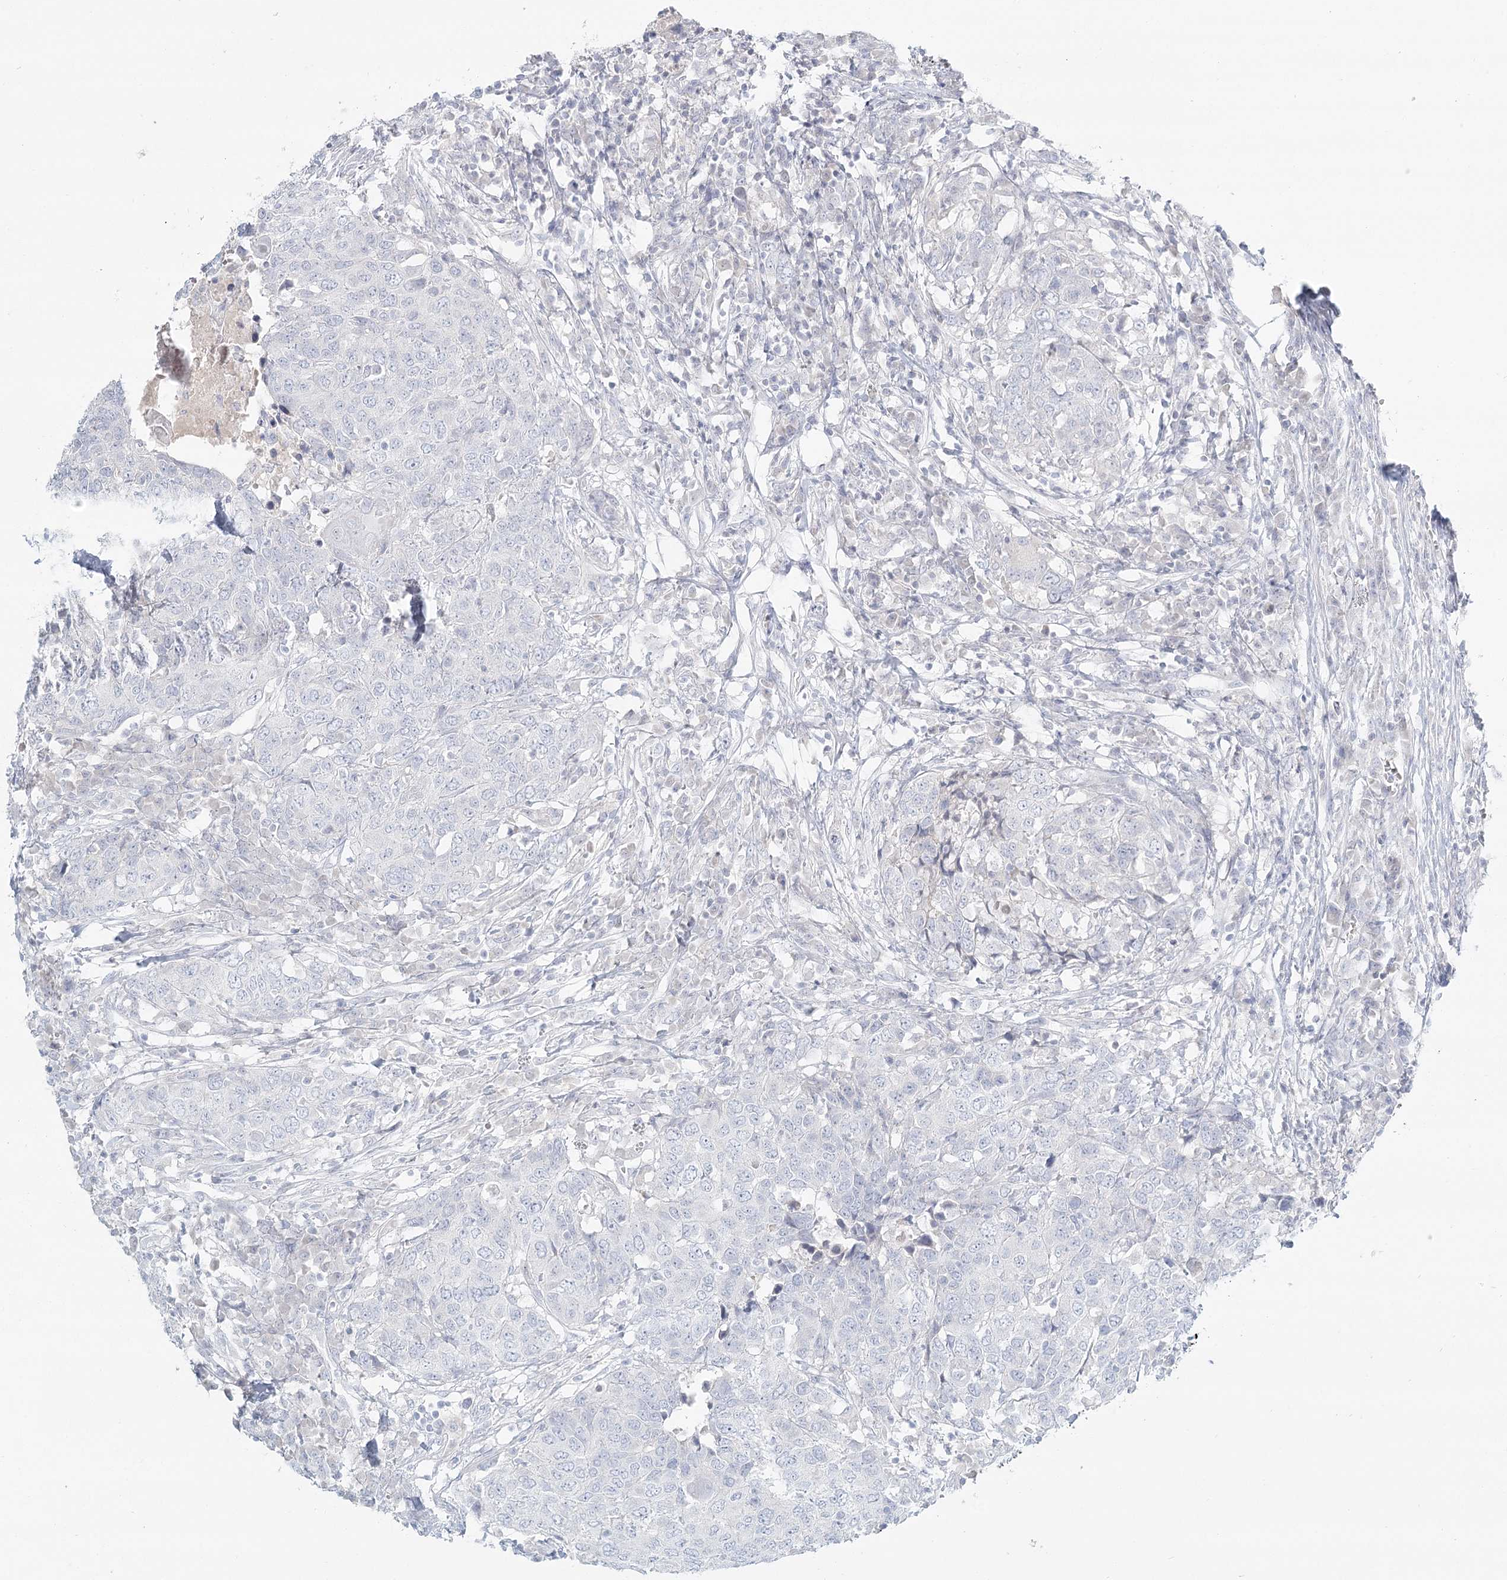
{"staining": {"intensity": "negative", "quantity": "none", "location": "none"}, "tissue": "head and neck cancer", "cell_type": "Tumor cells", "image_type": "cancer", "snomed": [{"axis": "morphology", "description": "Squamous cell carcinoma, NOS"}, {"axis": "topography", "description": "Head-Neck"}], "caption": "This is a image of IHC staining of head and neck squamous cell carcinoma, which shows no positivity in tumor cells.", "gene": "DMGDH", "patient": {"sex": "male", "age": 66}}